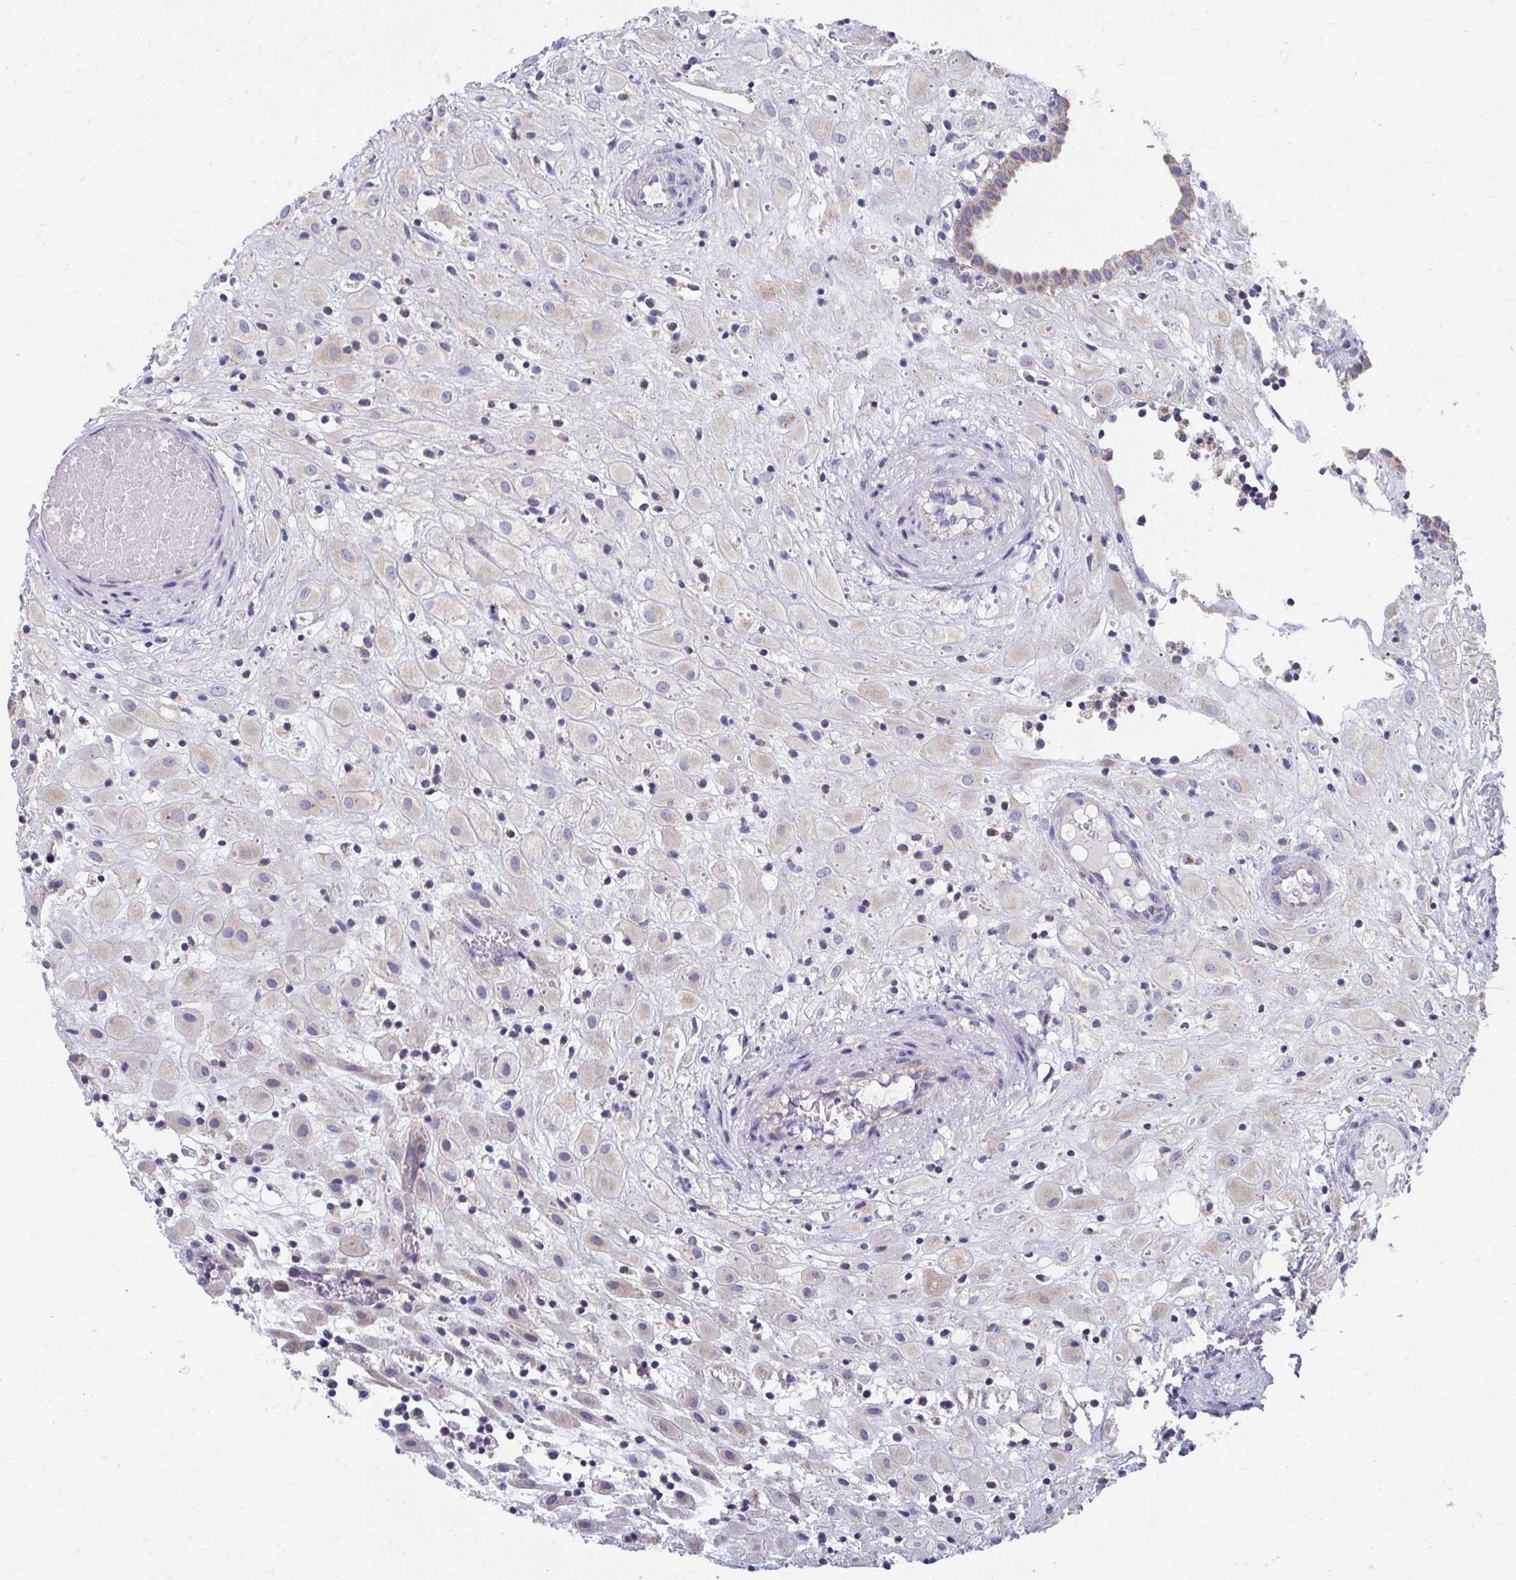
{"staining": {"intensity": "weak", "quantity": "<25%", "location": "cytoplasmic/membranous"}, "tissue": "placenta", "cell_type": "Decidual cells", "image_type": "normal", "snomed": [{"axis": "morphology", "description": "Normal tissue, NOS"}, {"axis": "topography", "description": "Placenta"}], "caption": "Placenta stained for a protein using immunohistochemistry (IHC) exhibits no positivity decidual cells.", "gene": "RCC1L", "patient": {"sex": "female", "age": 24}}